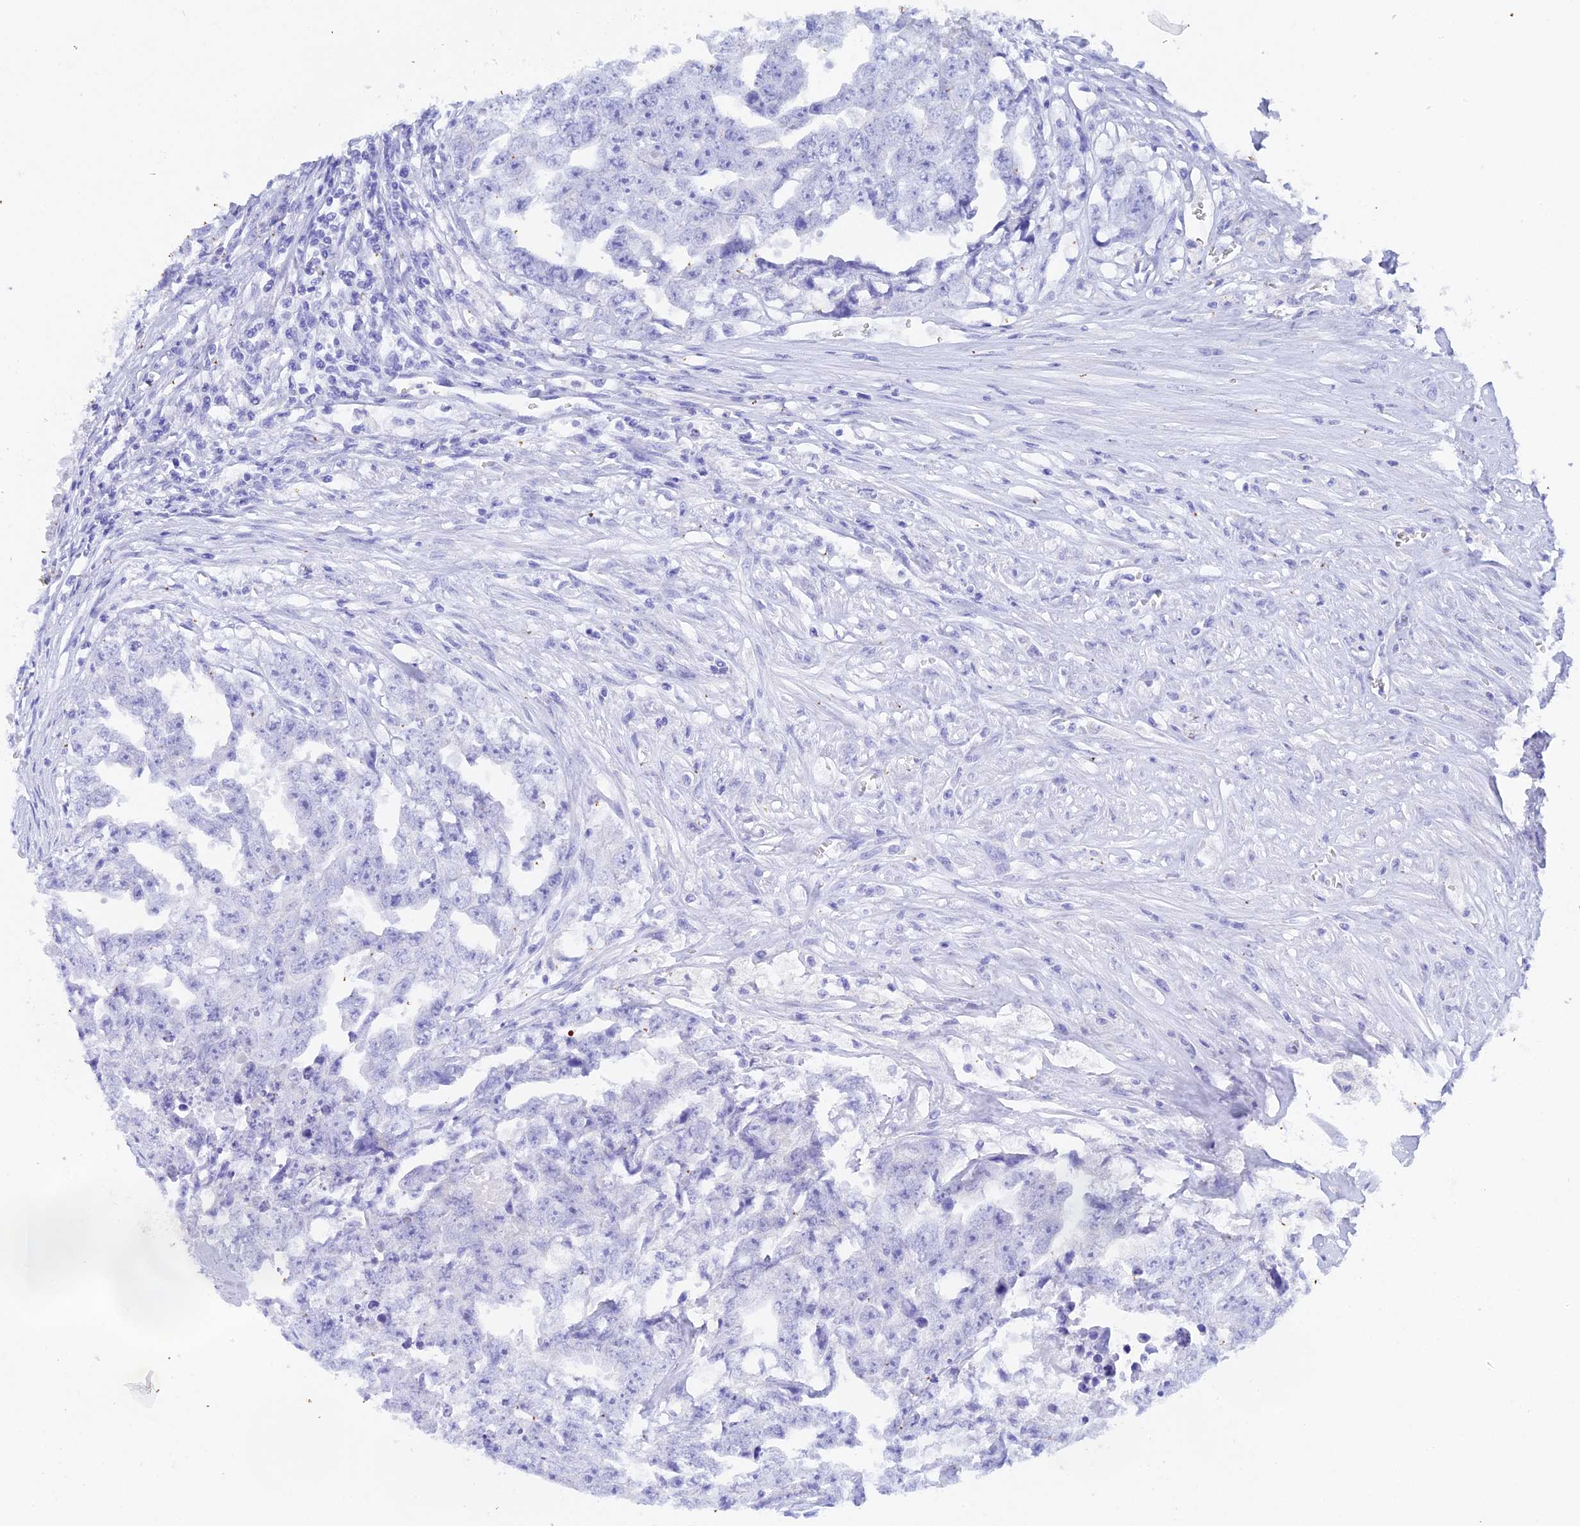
{"staining": {"intensity": "negative", "quantity": "none", "location": "none"}, "tissue": "testis cancer", "cell_type": "Tumor cells", "image_type": "cancer", "snomed": [{"axis": "morphology", "description": "Seminoma, NOS"}, {"axis": "morphology", "description": "Carcinoma, Embryonal, NOS"}, {"axis": "topography", "description": "Testis"}], "caption": "Image shows no significant protein staining in tumor cells of seminoma (testis).", "gene": "REG1A", "patient": {"sex": "male", "age": 43}}